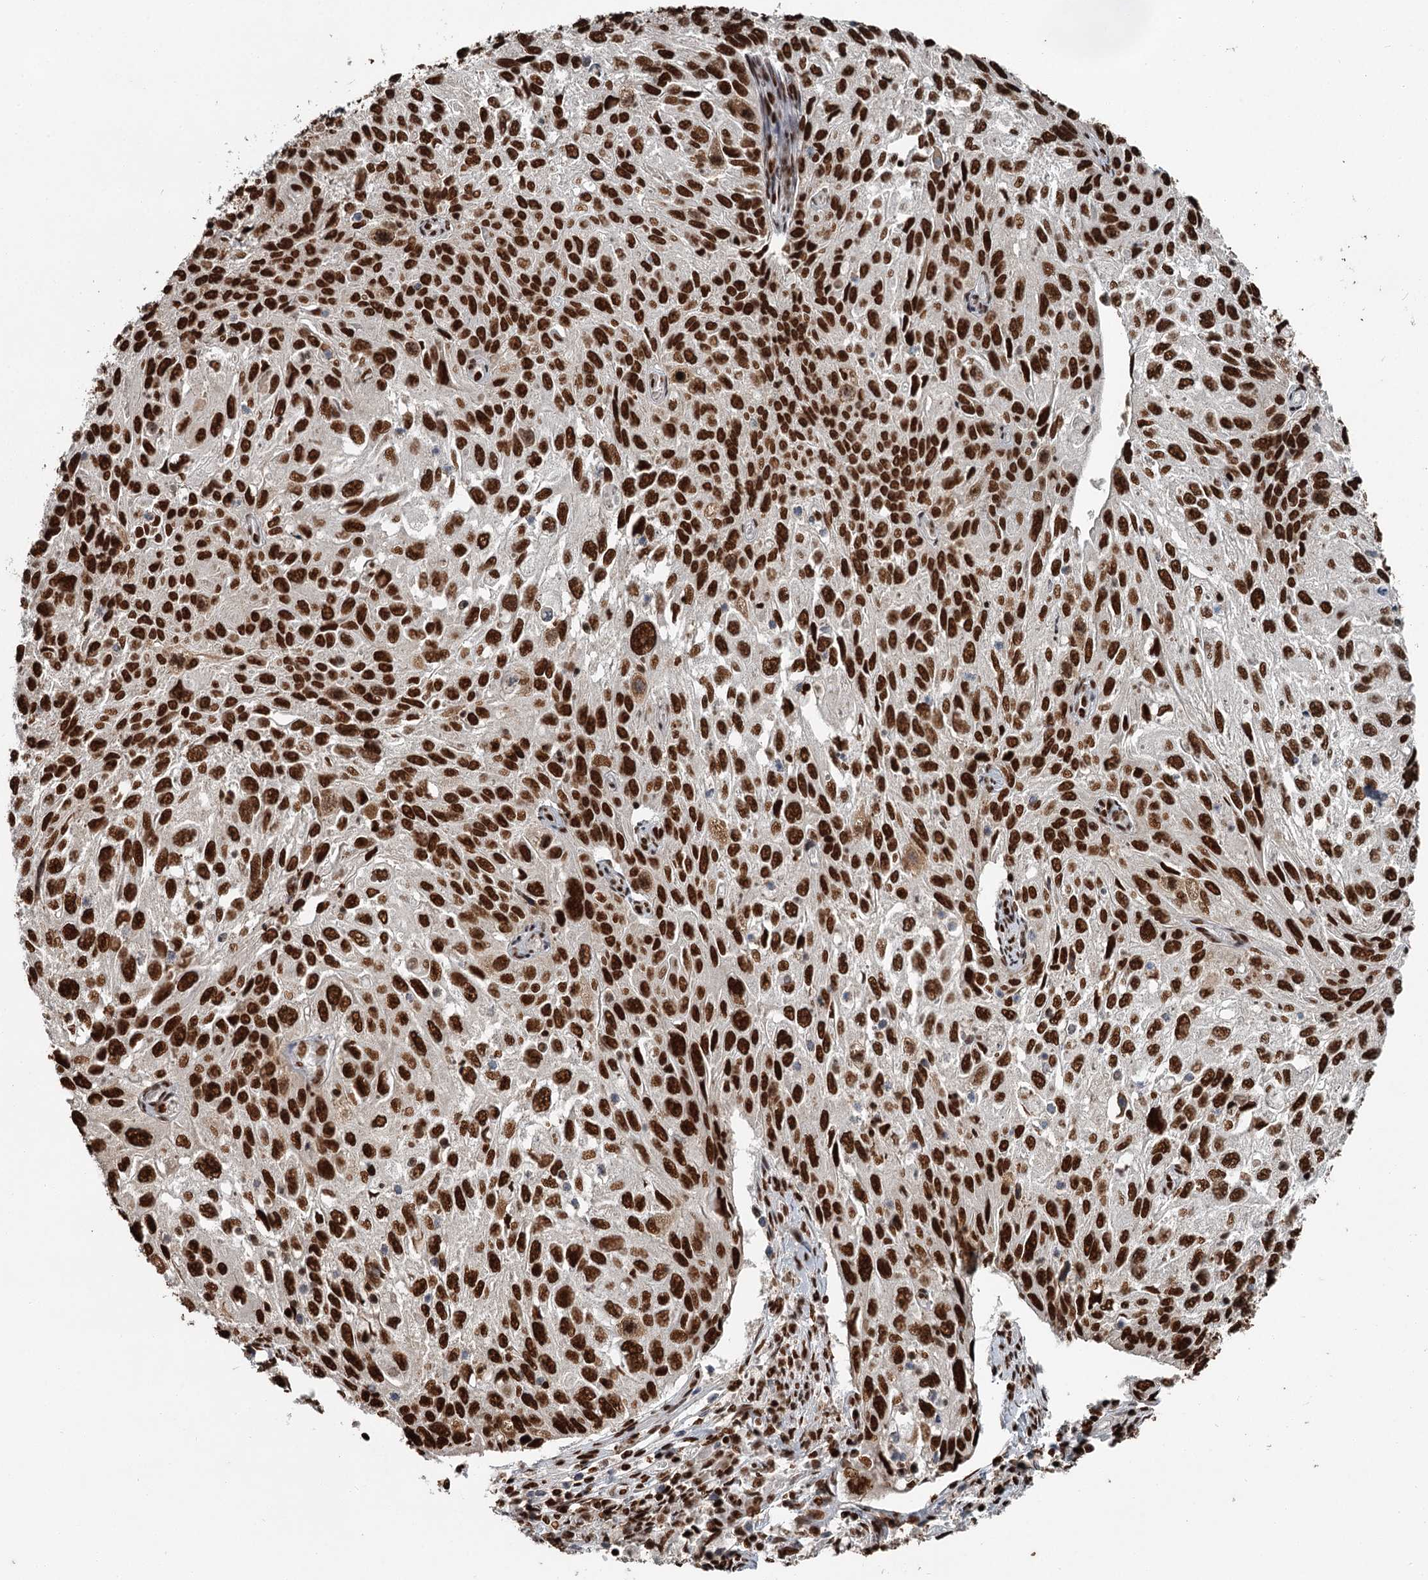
{"staining": {"intensity": "strong", "quantity": ">75%", "location": "nuclear"}, "tissue": "cervical cancer", "cell_type": "Tumor cells", "image_type": "cancer", "snomed": [{"axis": "morphology", "description": "Squamous cell carcinoma, NOS"}, {"axis": "topography", "description": "Cervix"}], "caption": "Immunohistochemistry (IHC) of cervical cancer demonstrates high levels of strong nuclear staining in about >75% of tumor cells. (Stains: DAB in brown, nuclei in blue, Microscopy: brightfield microscopy at high magnification).", "gene": "RBBP7", "patient": {"sex": "female", "age": 70}}